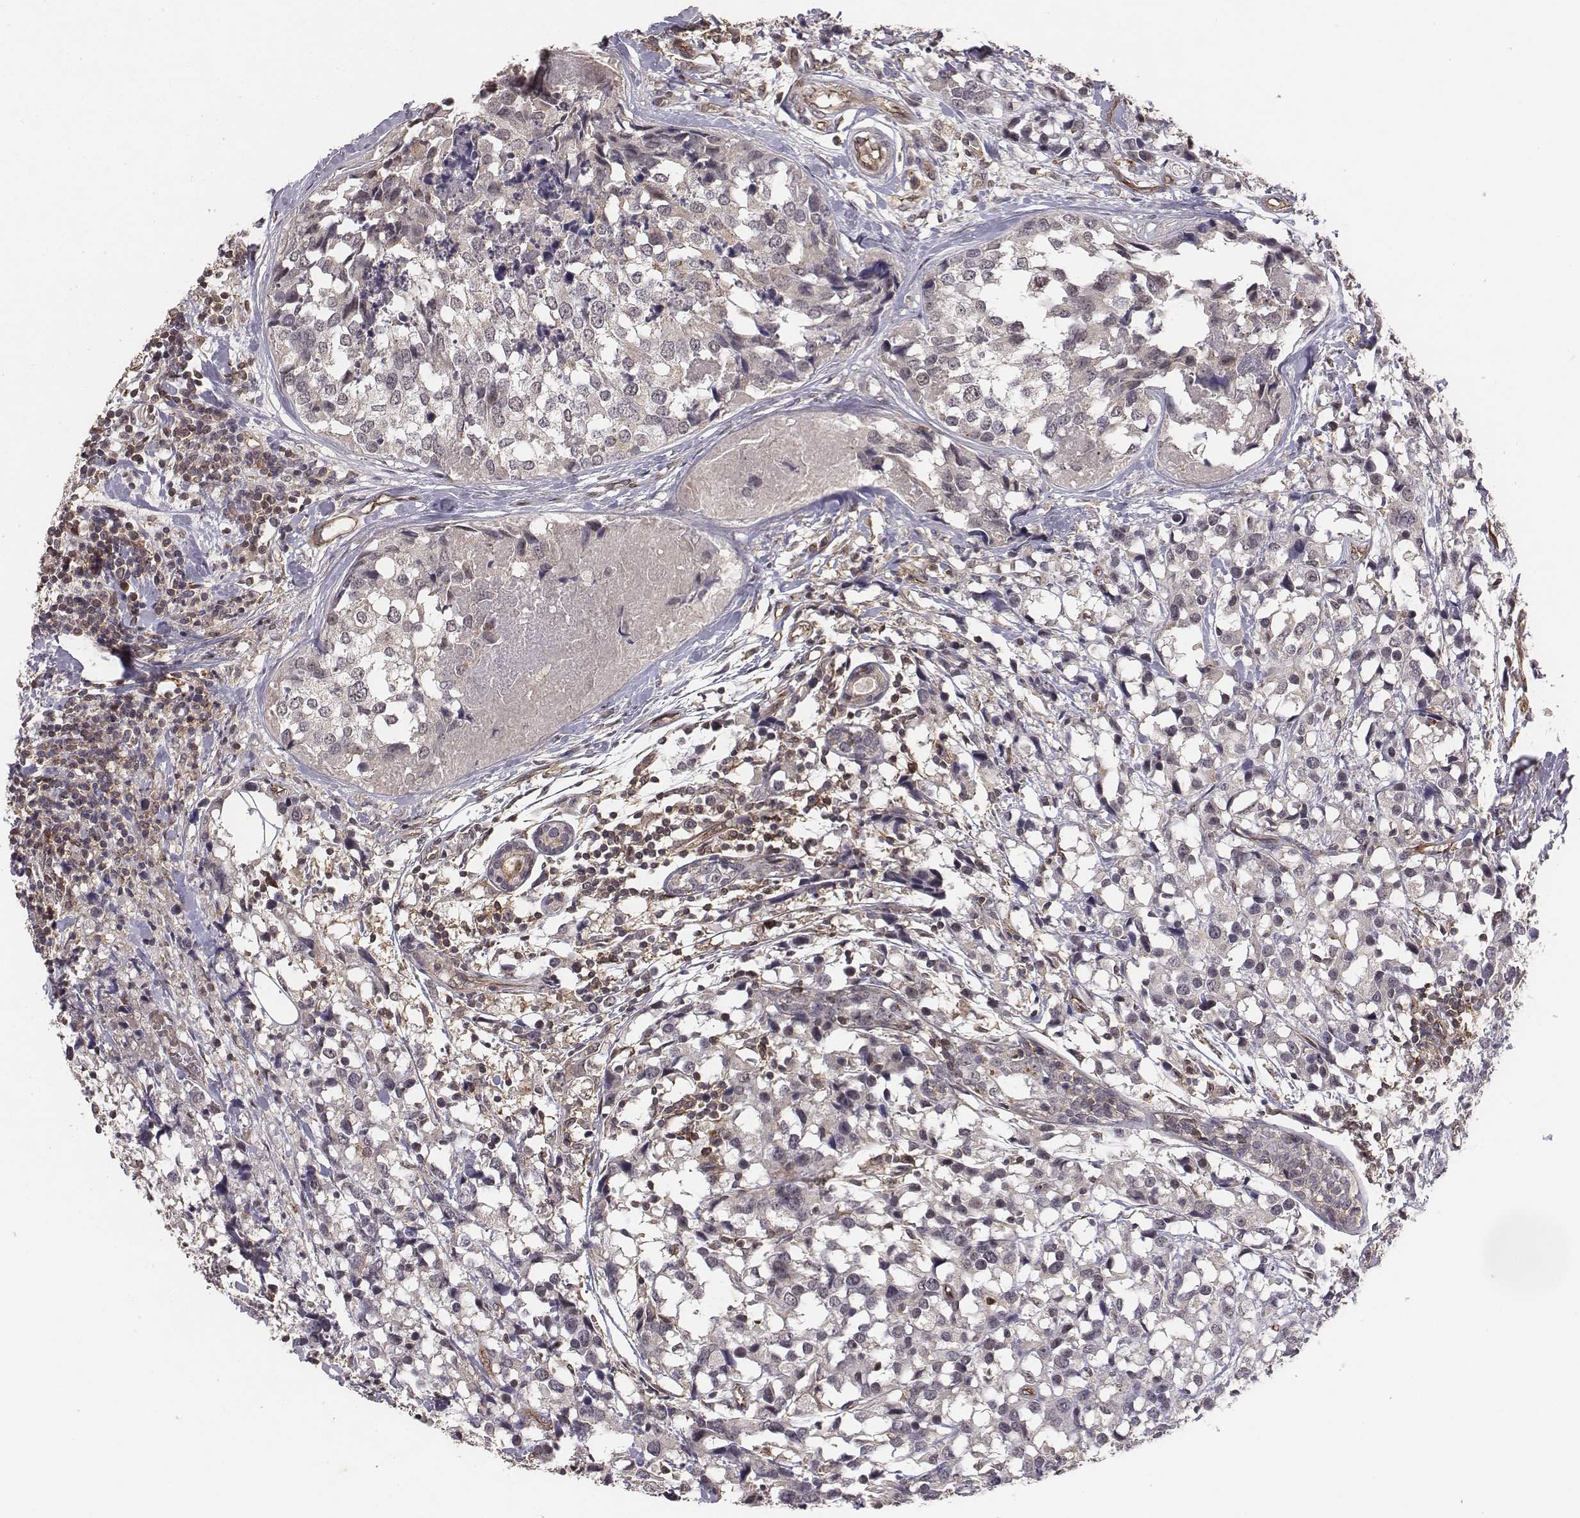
{"staining": {"intensity": "negative", "quantity": "none", "location": "none"}, "tissue": "breast cancer", "cell_type": "Tumor cells", "image_type": "cancer", "snomed": [{"axis": "morphology", "description": "Lobular carcinoma"}, {"axis": "topography", "description": "Breast"}], "caption": "IHC of breast cancer (lobular carcinoma) shows no expression in tumor cells.", "gene": "PTPRG", "patient": {"sex": "female", "age": 59}}